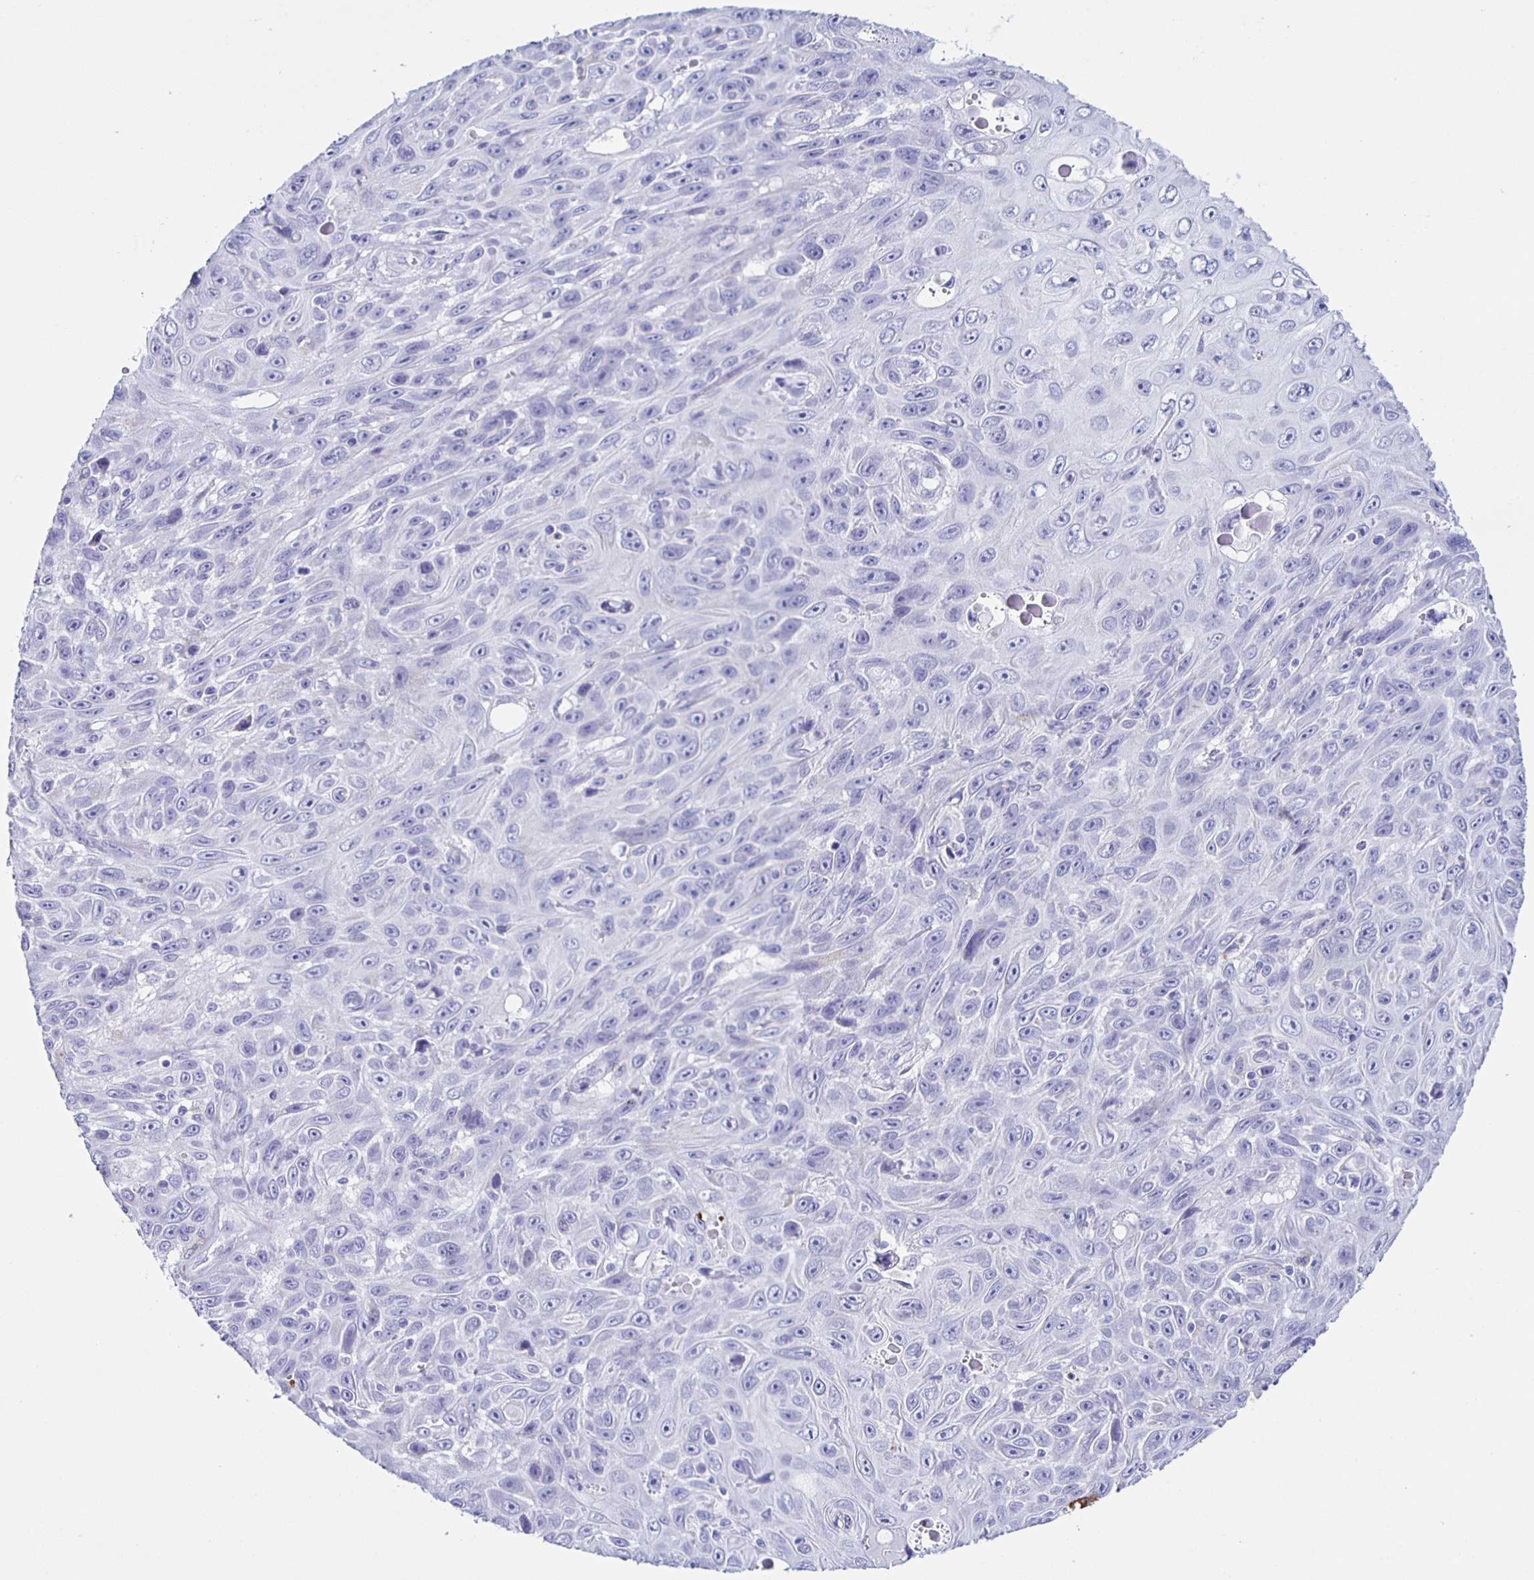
{"staining": {"intensity": "negative", "quantity": "none", "location": "none"}, "tissue": "skin cancer", "cell_type": "Tumor cells", "image_type": "cancer", "snomed": [{"axis": "morphology", "description": "Squamous cell carcinoma, NOS"}, {"axis": "topography", "description": "Skin"}], "caption": "An immunohistochemistry (IHC) micrograph of skin squamous cell carcinoma is shown. There is no staining in tumor cells of skin squamous cell carcinoma. (Brightfield microscopy of DAB (3,3'-diaminobenzidine) immunohistochemistry at high magnification).", "gene": "AQP6", "patient": {"sex": "male", "age": 82}}